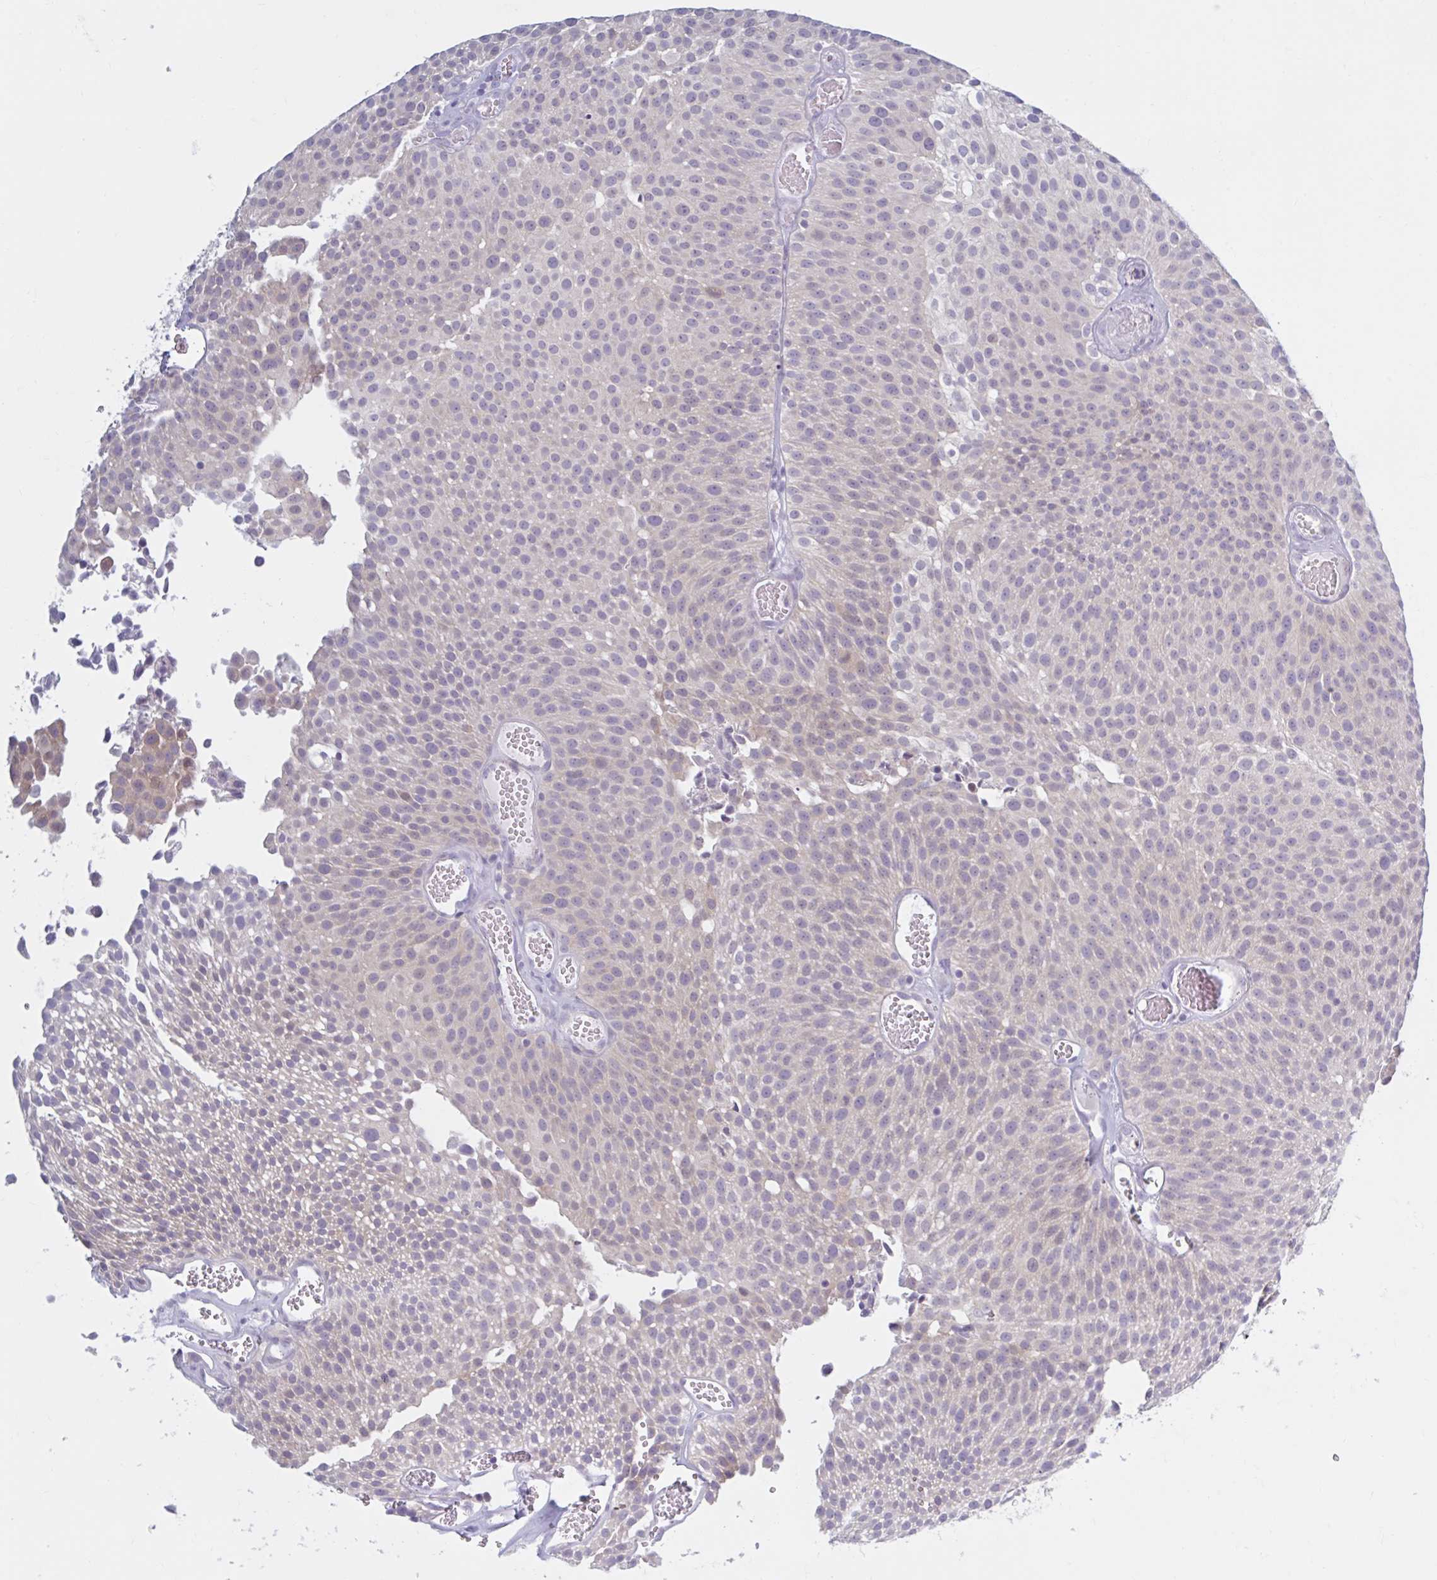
{"staining": {"intensity": "weak", "quantity": "25%-75%", "location": "cytoplasmic/membranous,nuclear"}, "tissue": "urothelial cancer", "cell_type": "Tumor cells", "image_type": "cancer", "snomed": [{"axis": "morphology", "description": "Urothelial carcinoma, Low grade"}, {"axis": "topography", "description": "Urinary bladder"}], "caption": "Immunohistochemical staining of human urothelial cancer reveals low levels of weak cytoplasmic/membranous and nuclear protein expression in about 25%-75% of tumor cells.", "gene": "FAM153A", "patient": {"sex": "female", "age": 79}}